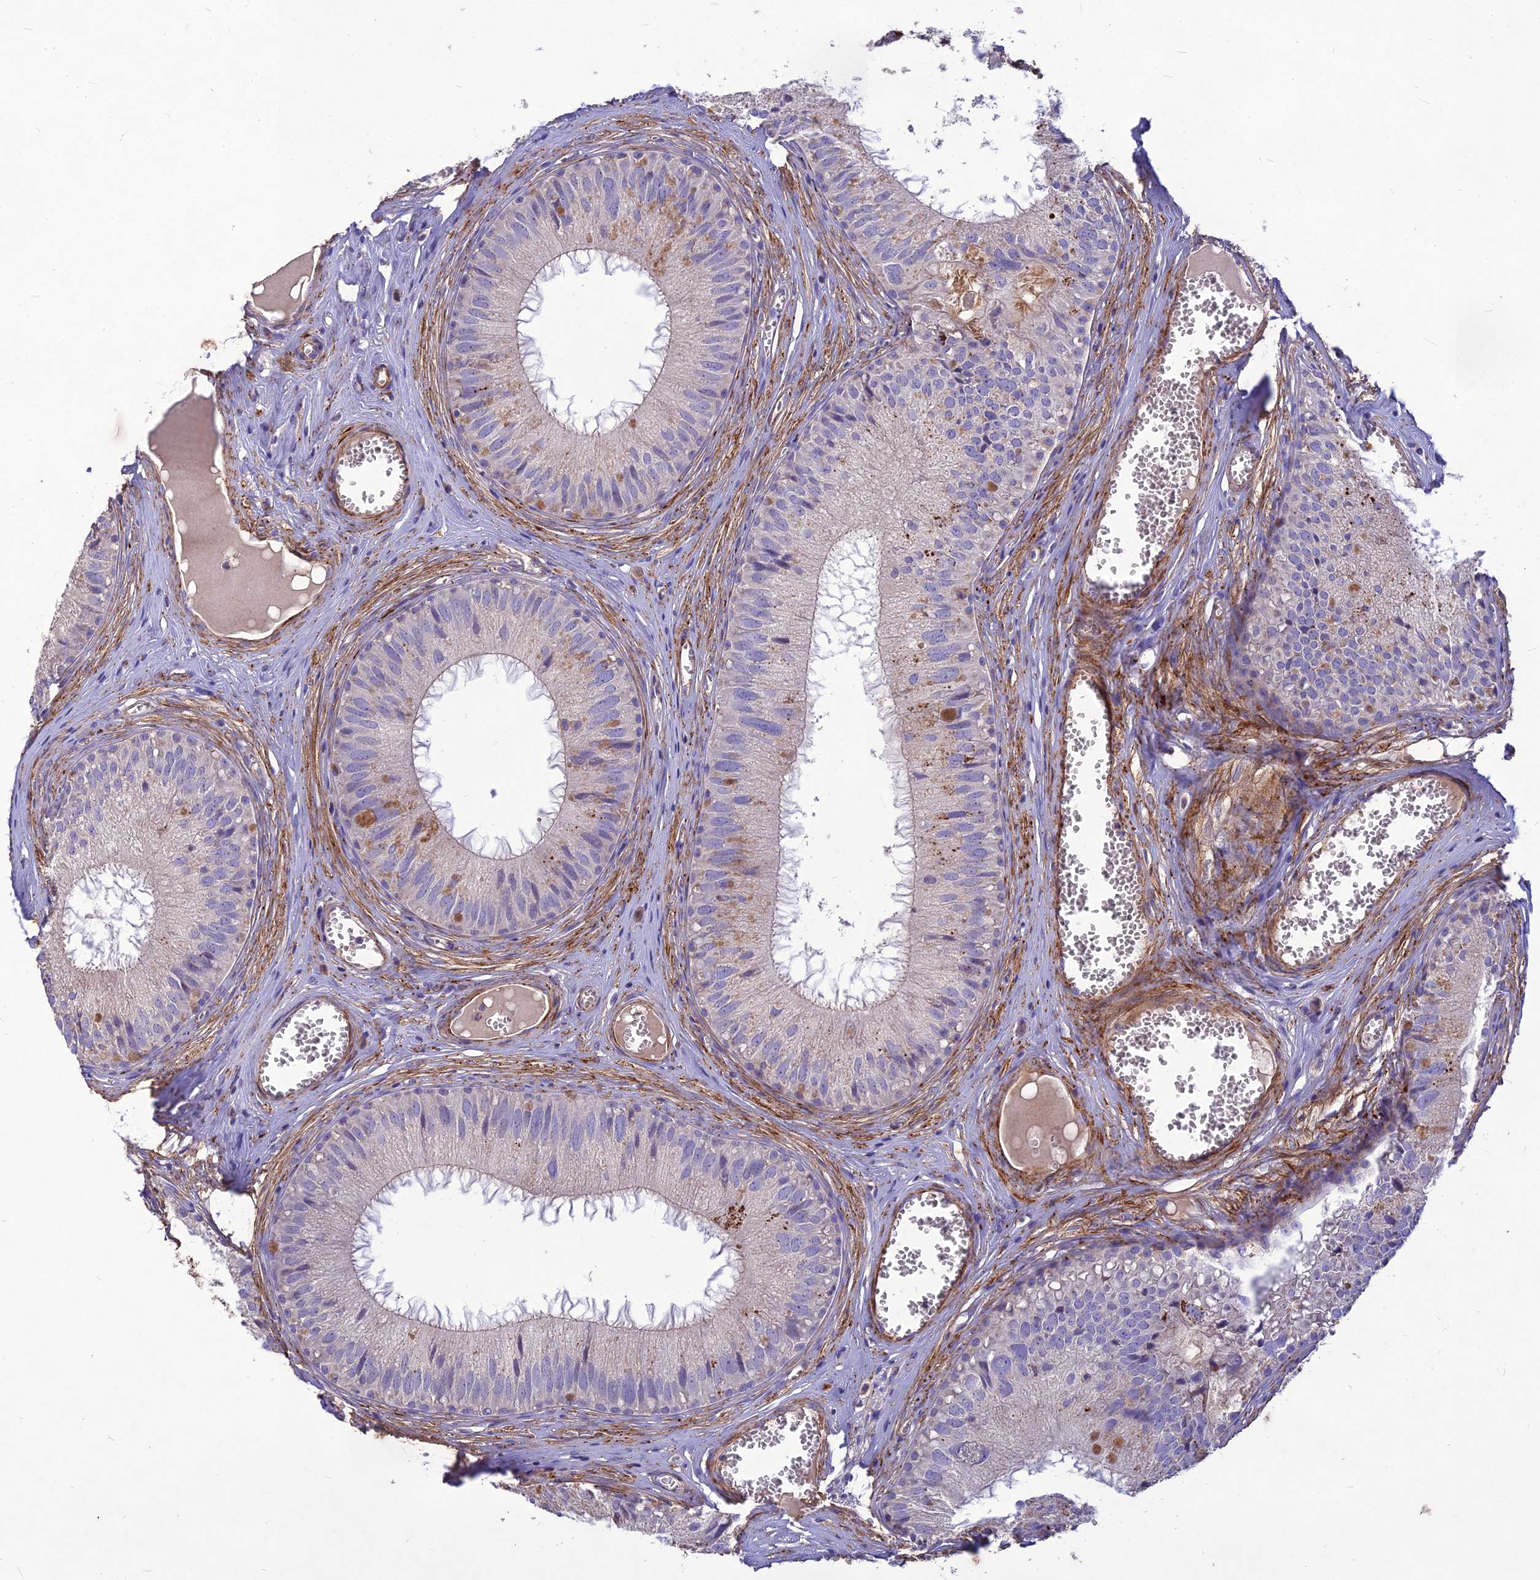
{"staining": {"intensity": "negative", "quantity": "none", "location": "none"}, "tissue": "epididymis", "cell_type": "Glandular cells", "image_type": "normal", "snomed": [{"axis": "morphology", "description": "Normal tissue, NOS"}, {"axis": "topography", "description": "Epididymis"}], "caption": "An immunohistochemistry histopathology image of normal epididymis is shown. There is no staining in glandular cells of epididymis.", "gene": "CLUH", "patient": {"sex": "male", "age": 36}}